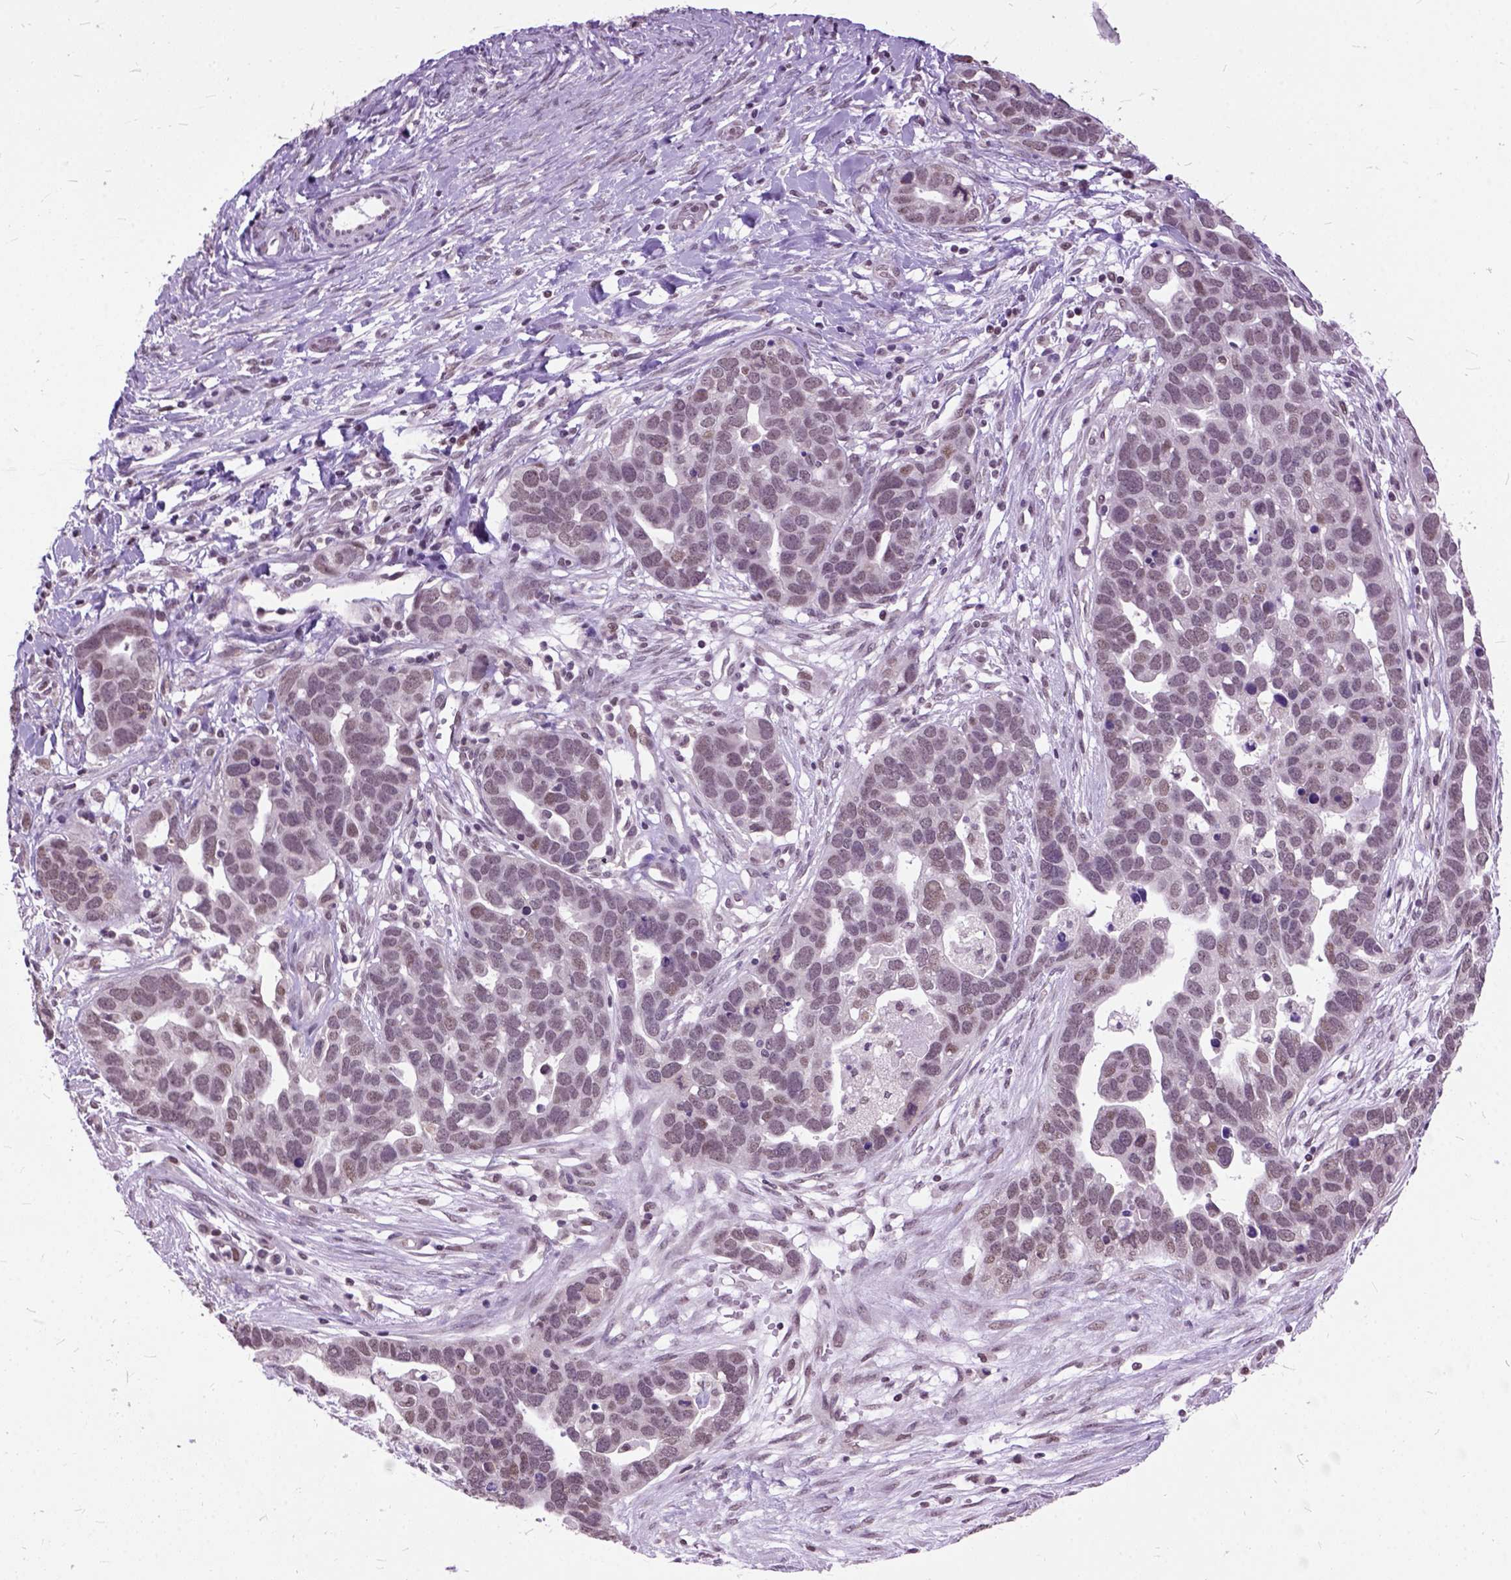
{"staining": {"intensity": "moderate", "quantity": "<25%", "location": "cytoplasmic/membranous"}, "tissue": "ovarian cancer", "cell_type": "Tumor cells", "image_type": "cancer", "snomed": [{"axis": "morphology", "description": "Cystadenocarcinoma, serous, NOS"}, {"axis": "topography", "description": "Ovary"}], "caption": "This is an image of immunohistochemistry (IHC) staining of ovarian serous cystadenocarcinoma, which shows moderate positivity in the cytoplasmic/membranous of tumor cells.", "gene": "ORC5", "patient": {"sex": "female", "age": 54}}